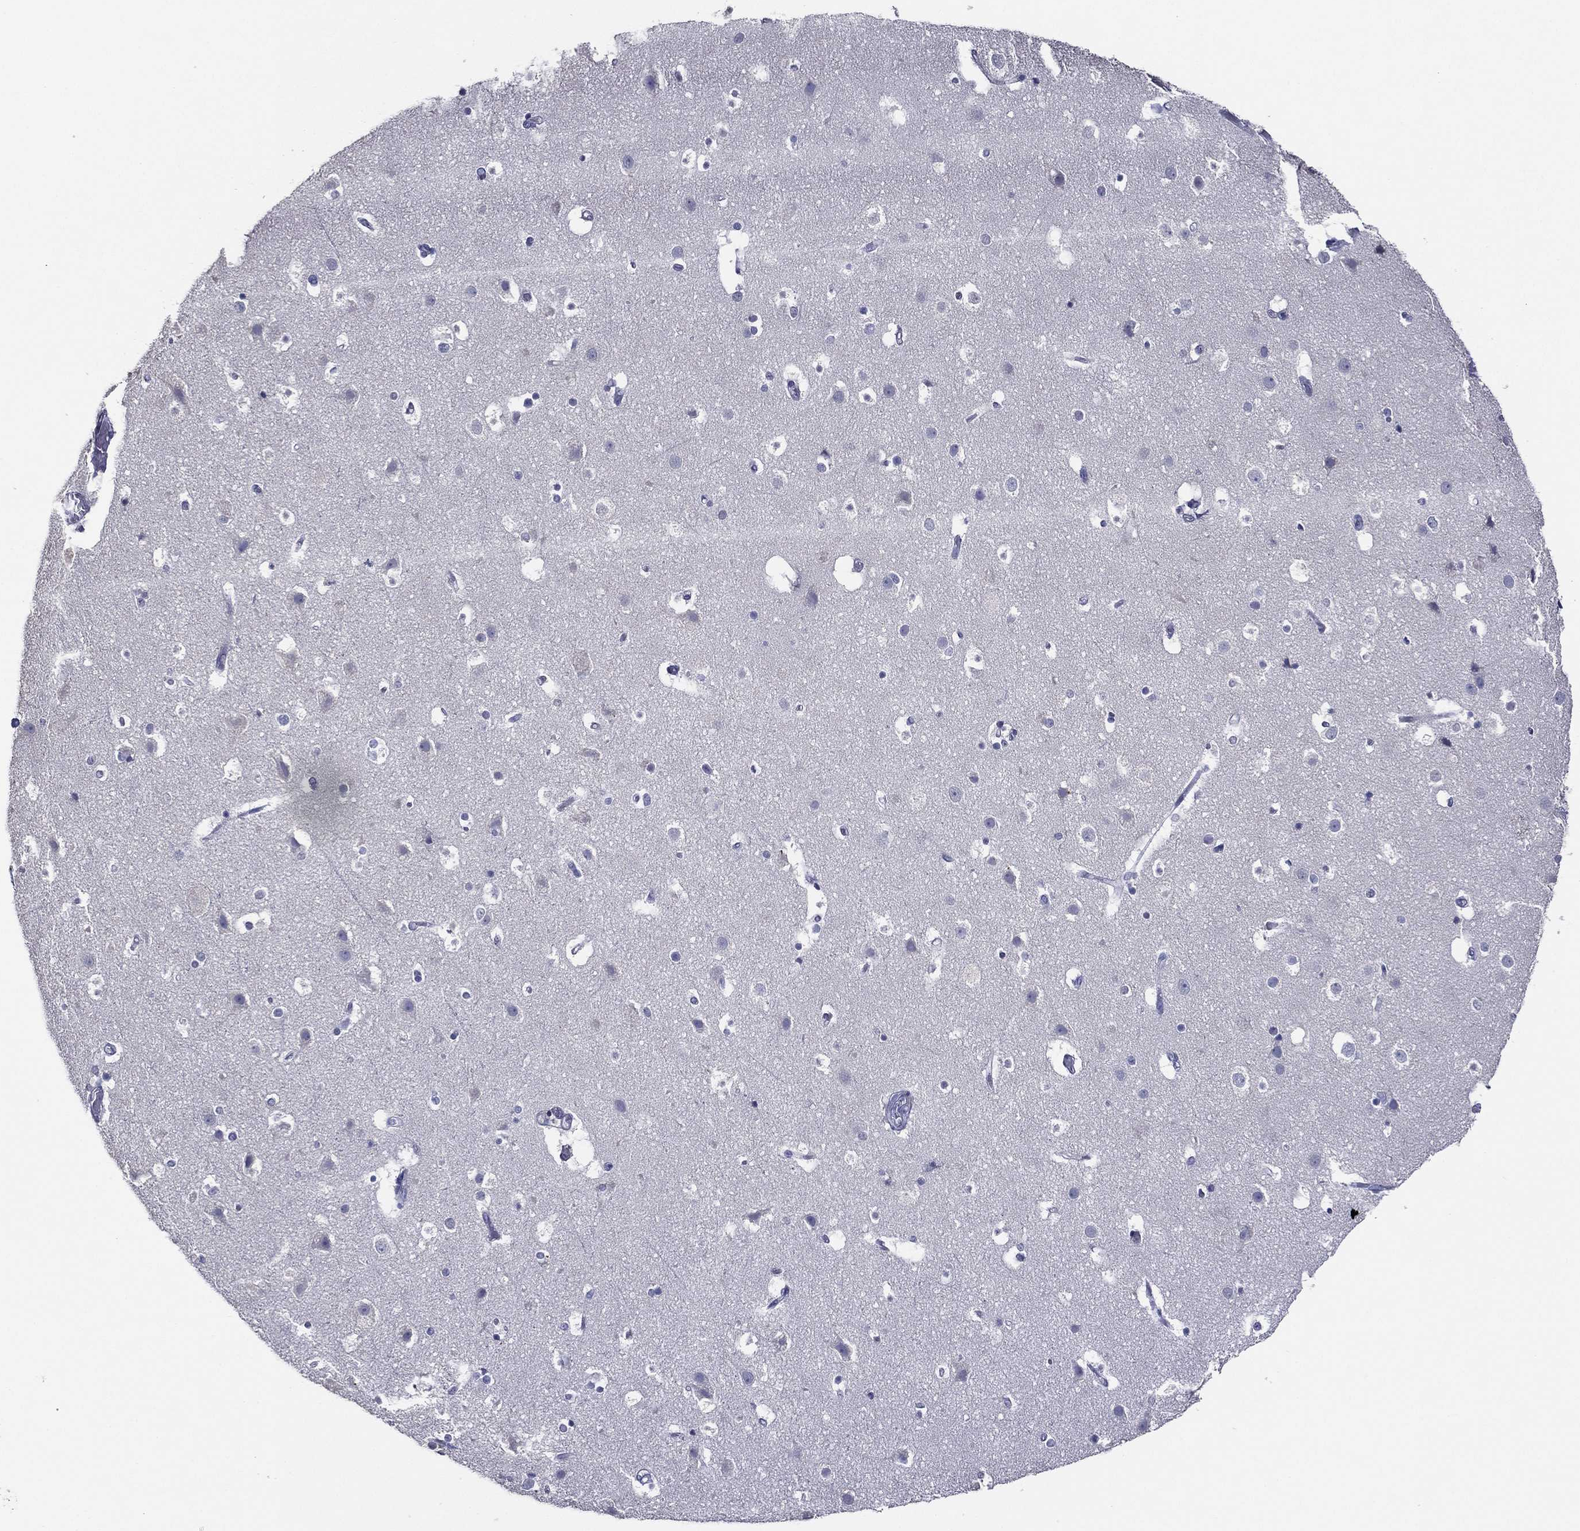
{"staining": {"intensity": "negative", "quantity": "none", "location": "none"}, "tissue": "cerebral cortex", "cell_type": "Endothelial cells", "image_type": "normal", "snomed": [{"axis": "morphology", "description": "Normal tissue, NOS"}, {"axis": "topography", "description": "Cerebral cortex"}], "caption": "Immunohistochemical staining of benign human cerebral cortex reveals no significant positivity in endothelial cells.", "gene": "TFAP2A", "patient": {"sex": "female", "age": 52}}